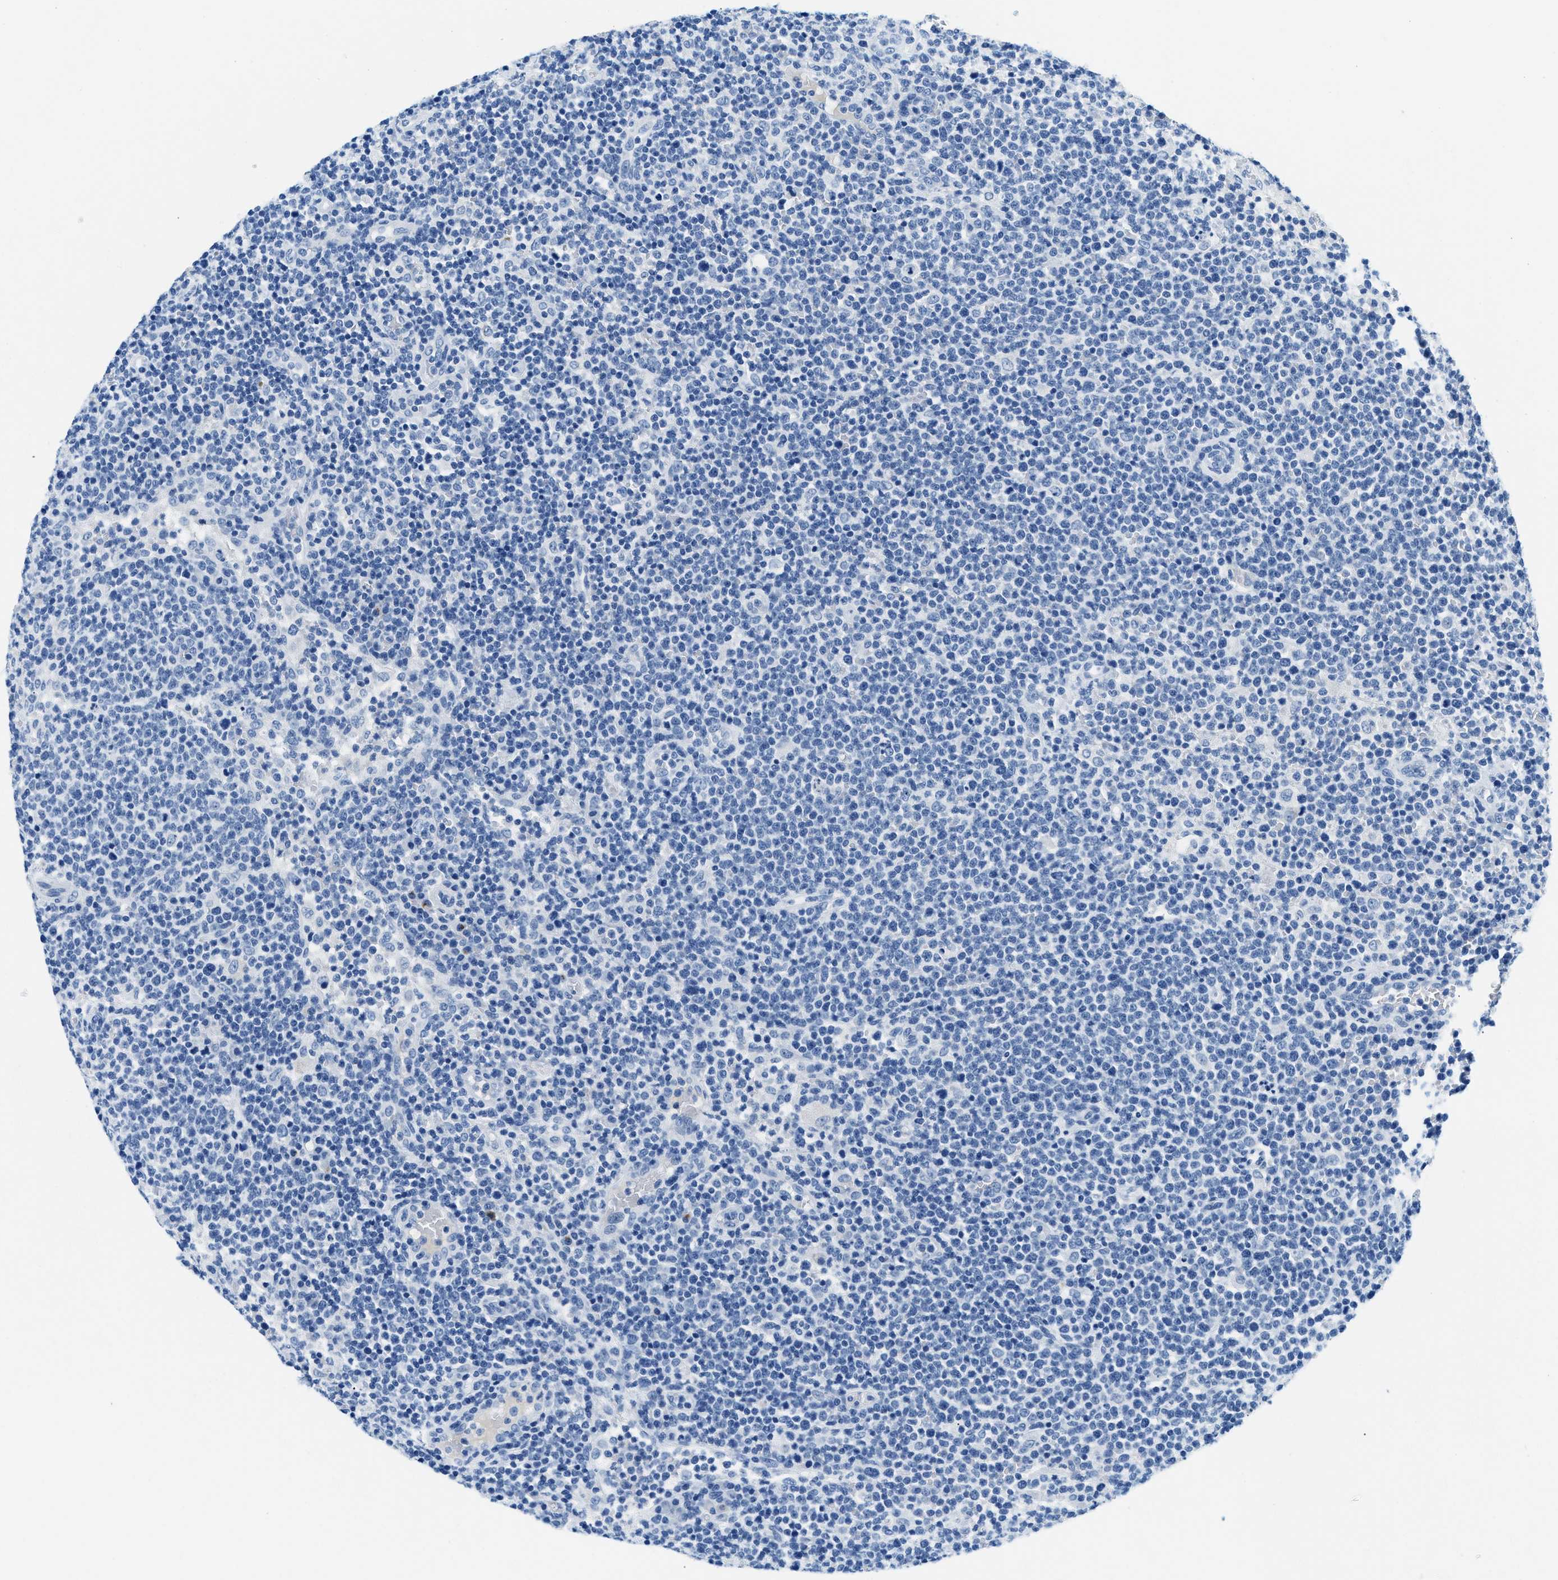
{"staining": {"intensity": "negative", "quantity": "none", "location": "none"}, "tissue": "lymphoma", "cell_type": "Tumor cells", "image_type": "cancer", "snomed": [{"axis": "morphology", "description": "Malignant lymphoma, non-Hodgkin's type, High grade"}, {"axis": "topography", "description": "Lymph node"}], "caption": "Immunohistochemical staining of human lymphoma displays no significant staining in tumor cells. (Brightfield microscopy of DAB immunohistochemistry at high magnification).", "gene": "STXBP2", "patient": {"sex": "male", "age": 61}}